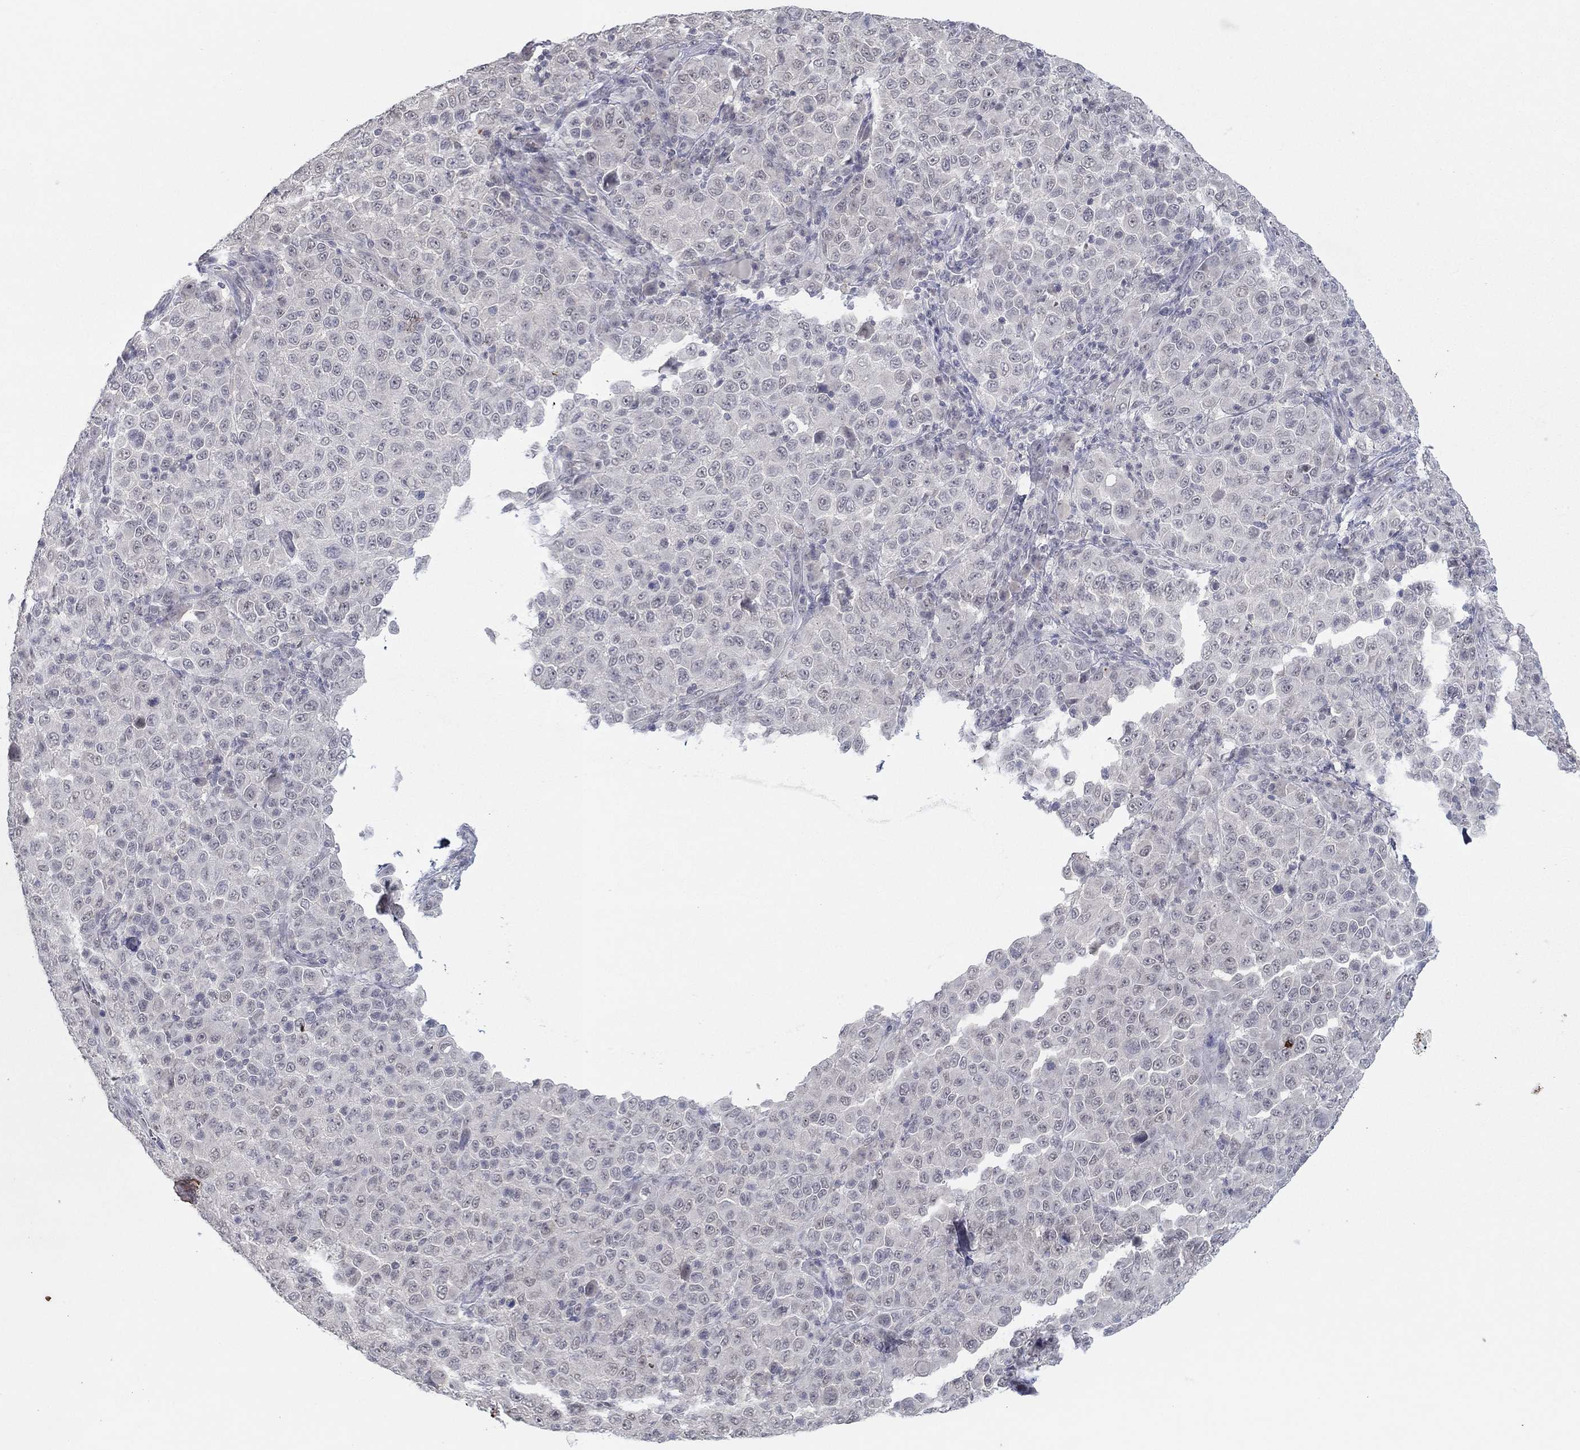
{"staining": {"intensity": "negative", "quantity": "none", "location": "none"}, "tissue": "melanoma", "cell_type": "Tumor cells", "image_type": "cancer", "snomed": [{"axis": "morphology", "description": "Malignant melanoma, NOS"}, {"axis": "topography", "description": "Skin"}], "caption": "Malignant melanoma was stained to show a protein in brown. There is no significant expression in tumor cells.", "gene": "SLC22A2", "patient": {"sex": "female", "age": 57}}